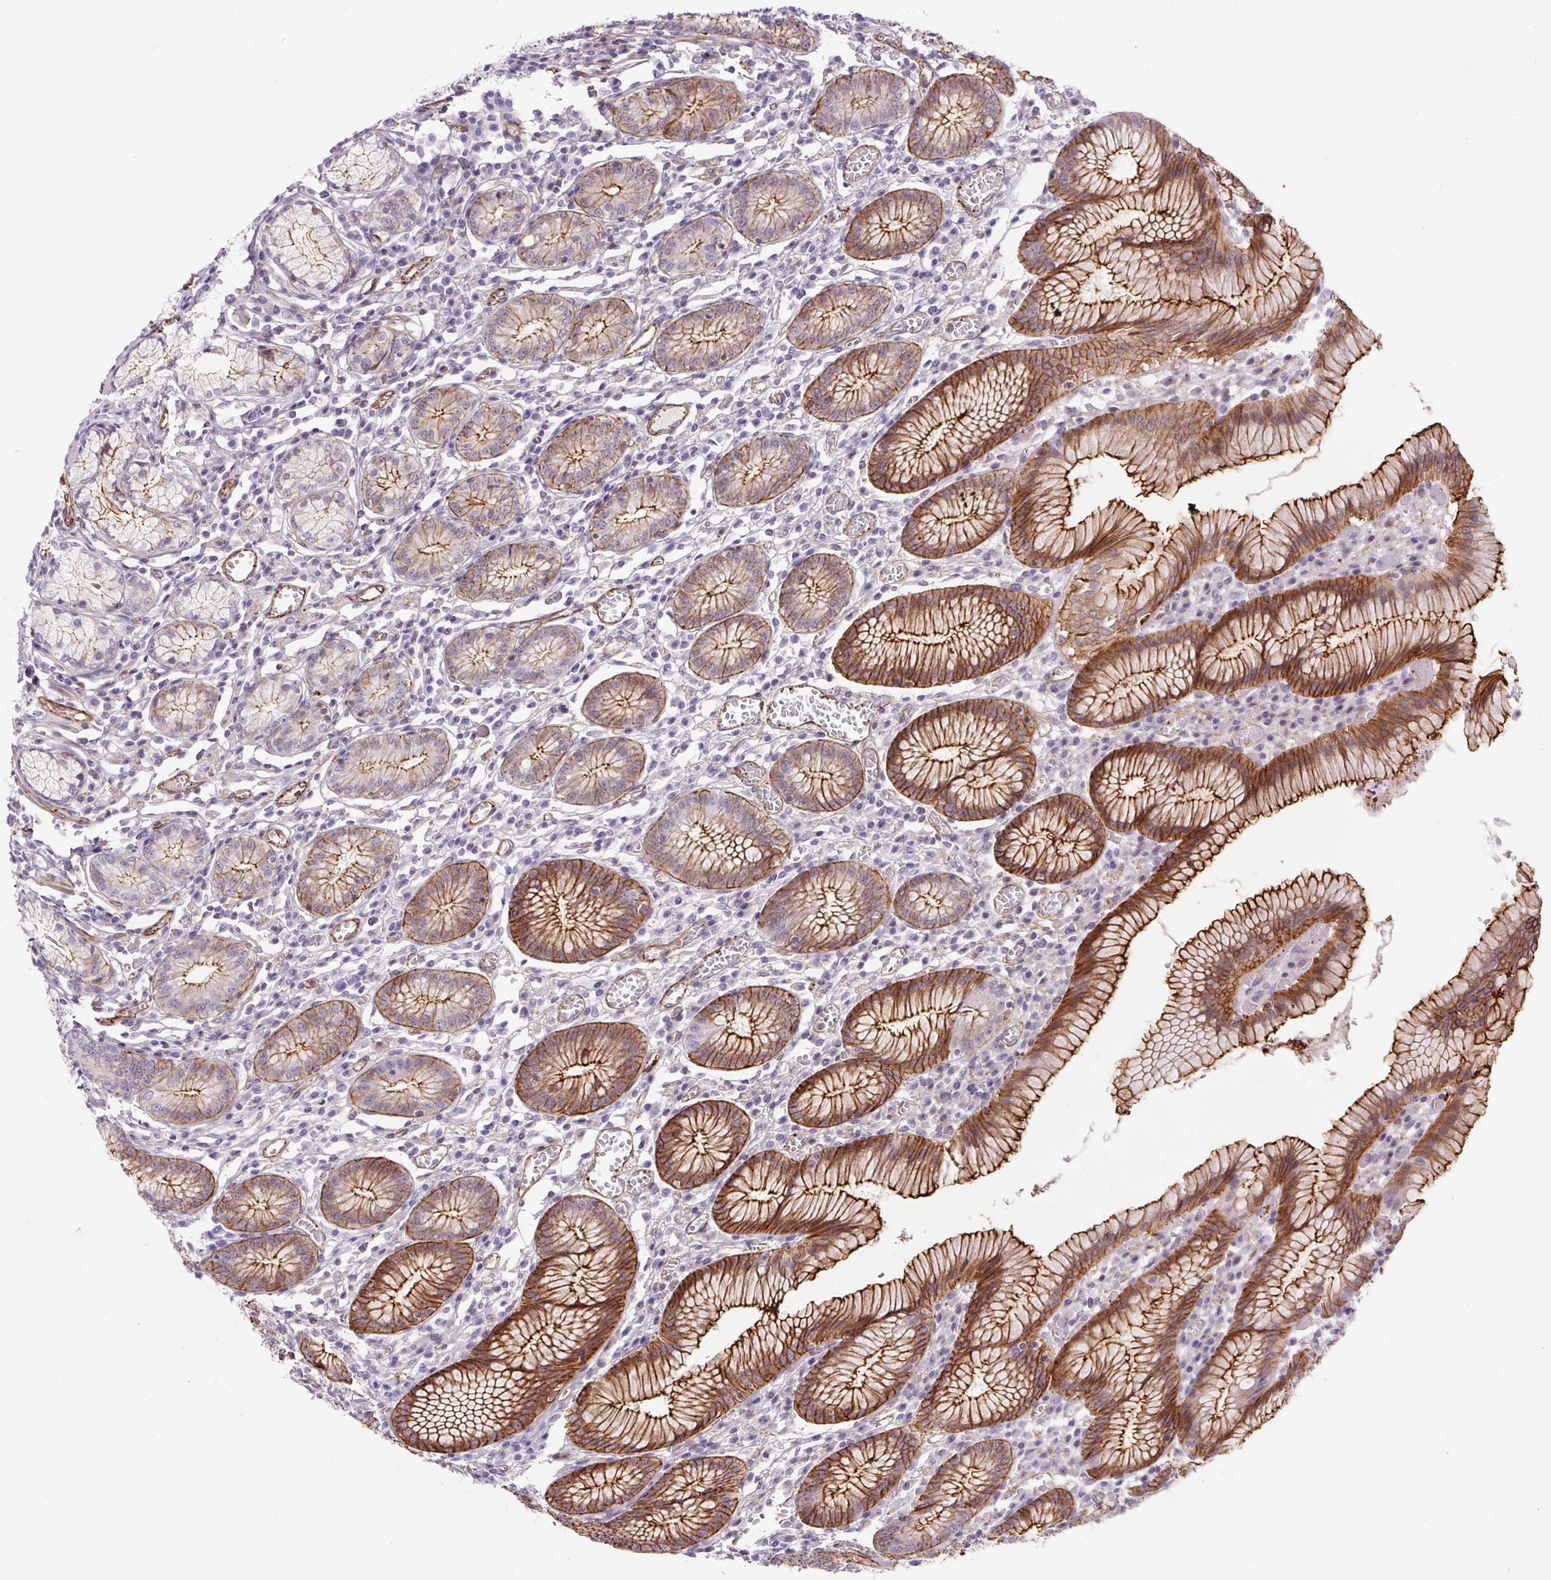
{"staining": {"intensity": "strong", "quantity": "25%-75%", "location": "cytoplasmic/membranous"}, "tissue": "stomach", "cell_type": "Glandular cells", "image_type": "normal", "snomed": [{"axis": "morphology", "description": "Normal tissue, NOS"}, {"axis": "topography", "description": "Stomach"}], "caption": "The immunohistochemical stain labels strong cytoplasmic/membranous expression in glandular cells of normal stomach. The protein of interest is stained brown, and the nuclei are stained in blue (DAB IHC with brightfield microscopy, high magnification).", "gene": "B3GALT5", "patient": {"sex": "male", "age": 55}}